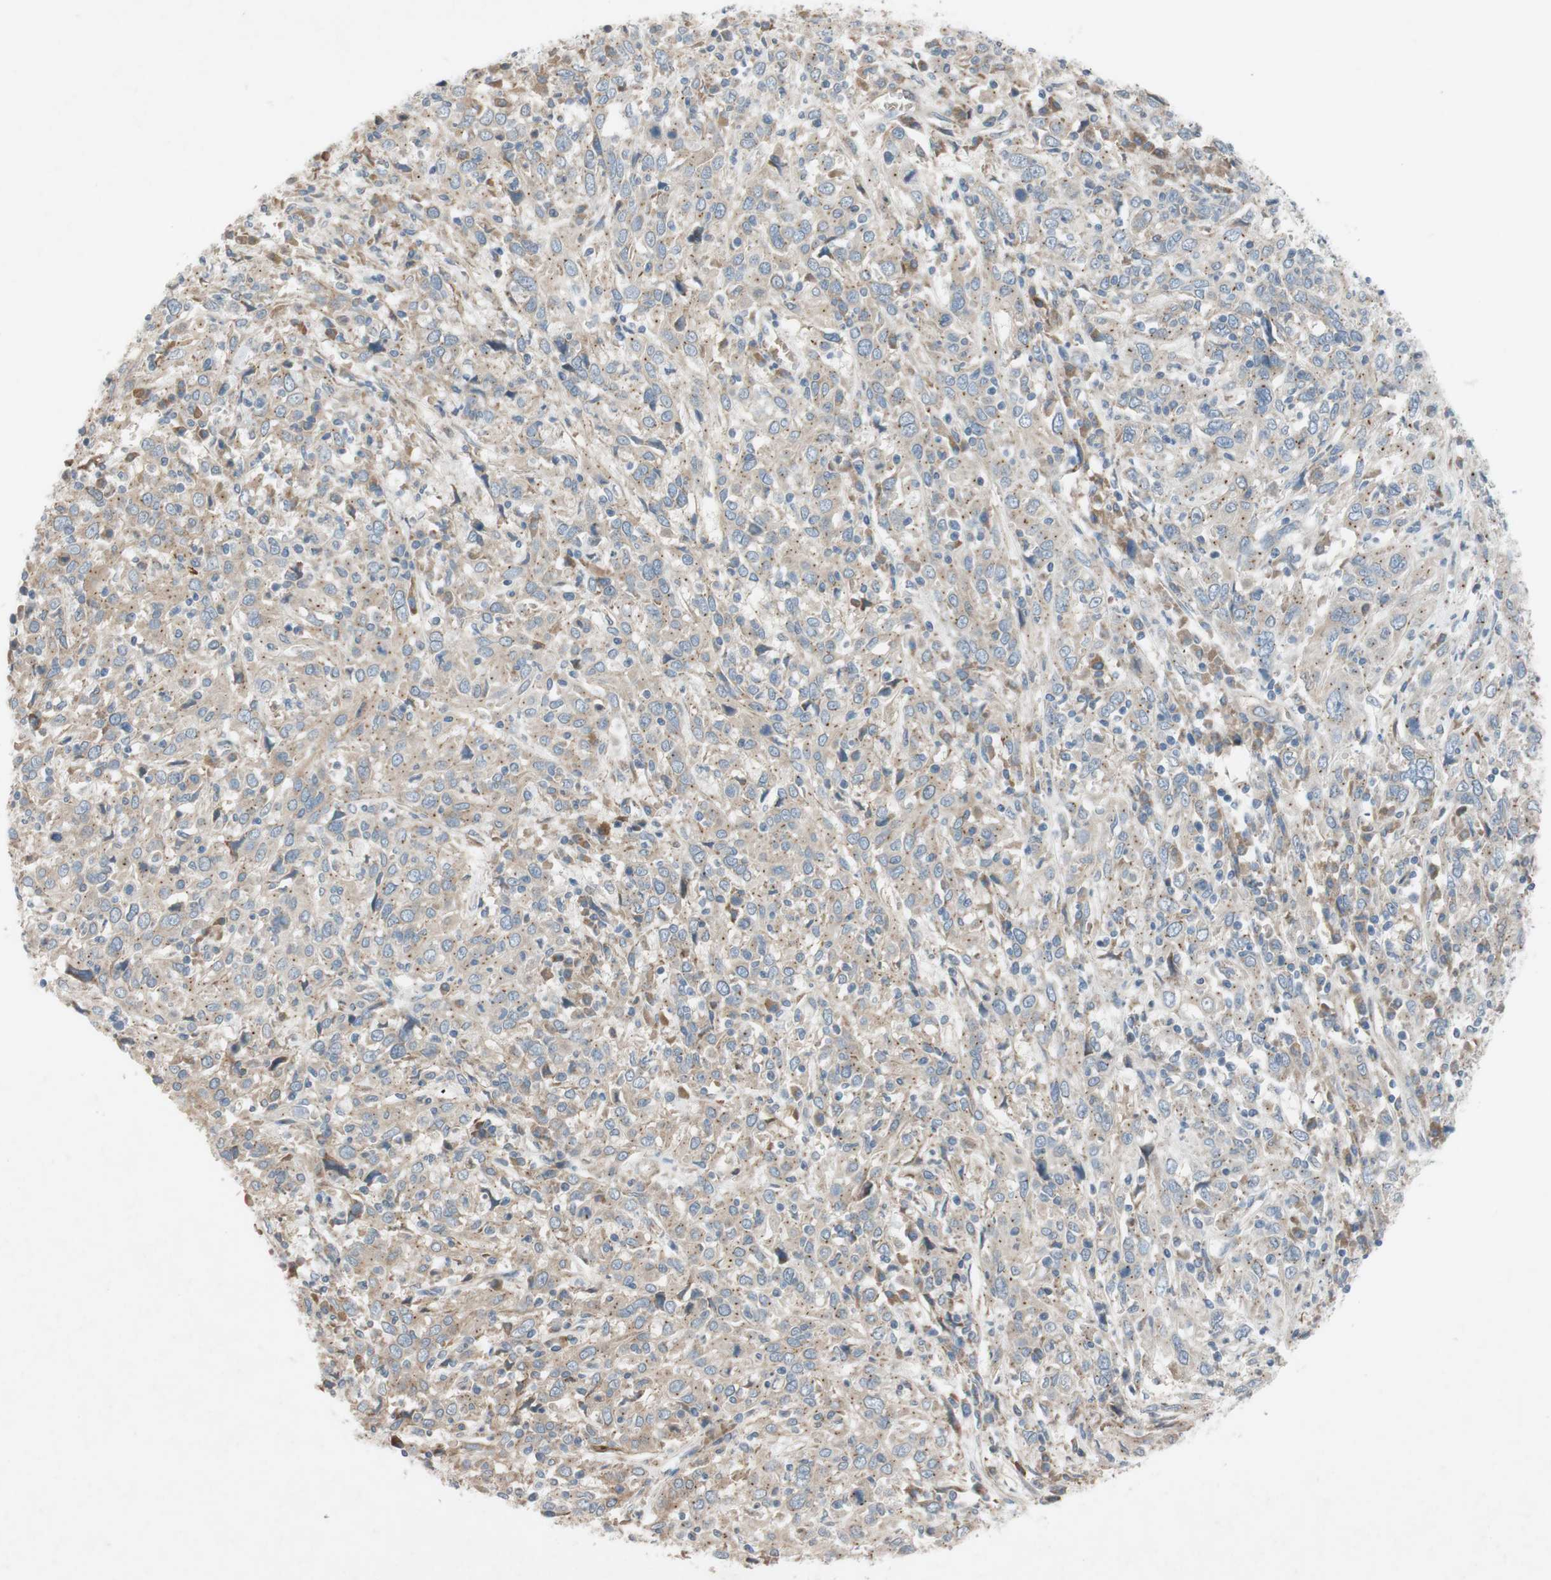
{"staining": {"intensity": "weak", "quantity": ">75%", "location": "cytoplasmic/membranous"}, "tissue": "cervical cancer", "cell_type": "Tumor cells", "image_type": "cancer", "snomed": [{"axis": "morphology", "description": "Squamous cell carcinoma, NOS"}, {"axis": "topography", "description": "Cervix"}], "caption": "This photomicrograph demonstrates squamous cell carcinoma (cervical) stained with immunohistochemistry (IHC) to label a protein in brown. The cytoplasmic/membranous of tumor cells show weak positivity for the protein. Nuclei are counter-stained blue.", "gene": "ADD2", "patient": {"sex": "female", "age": 46}}